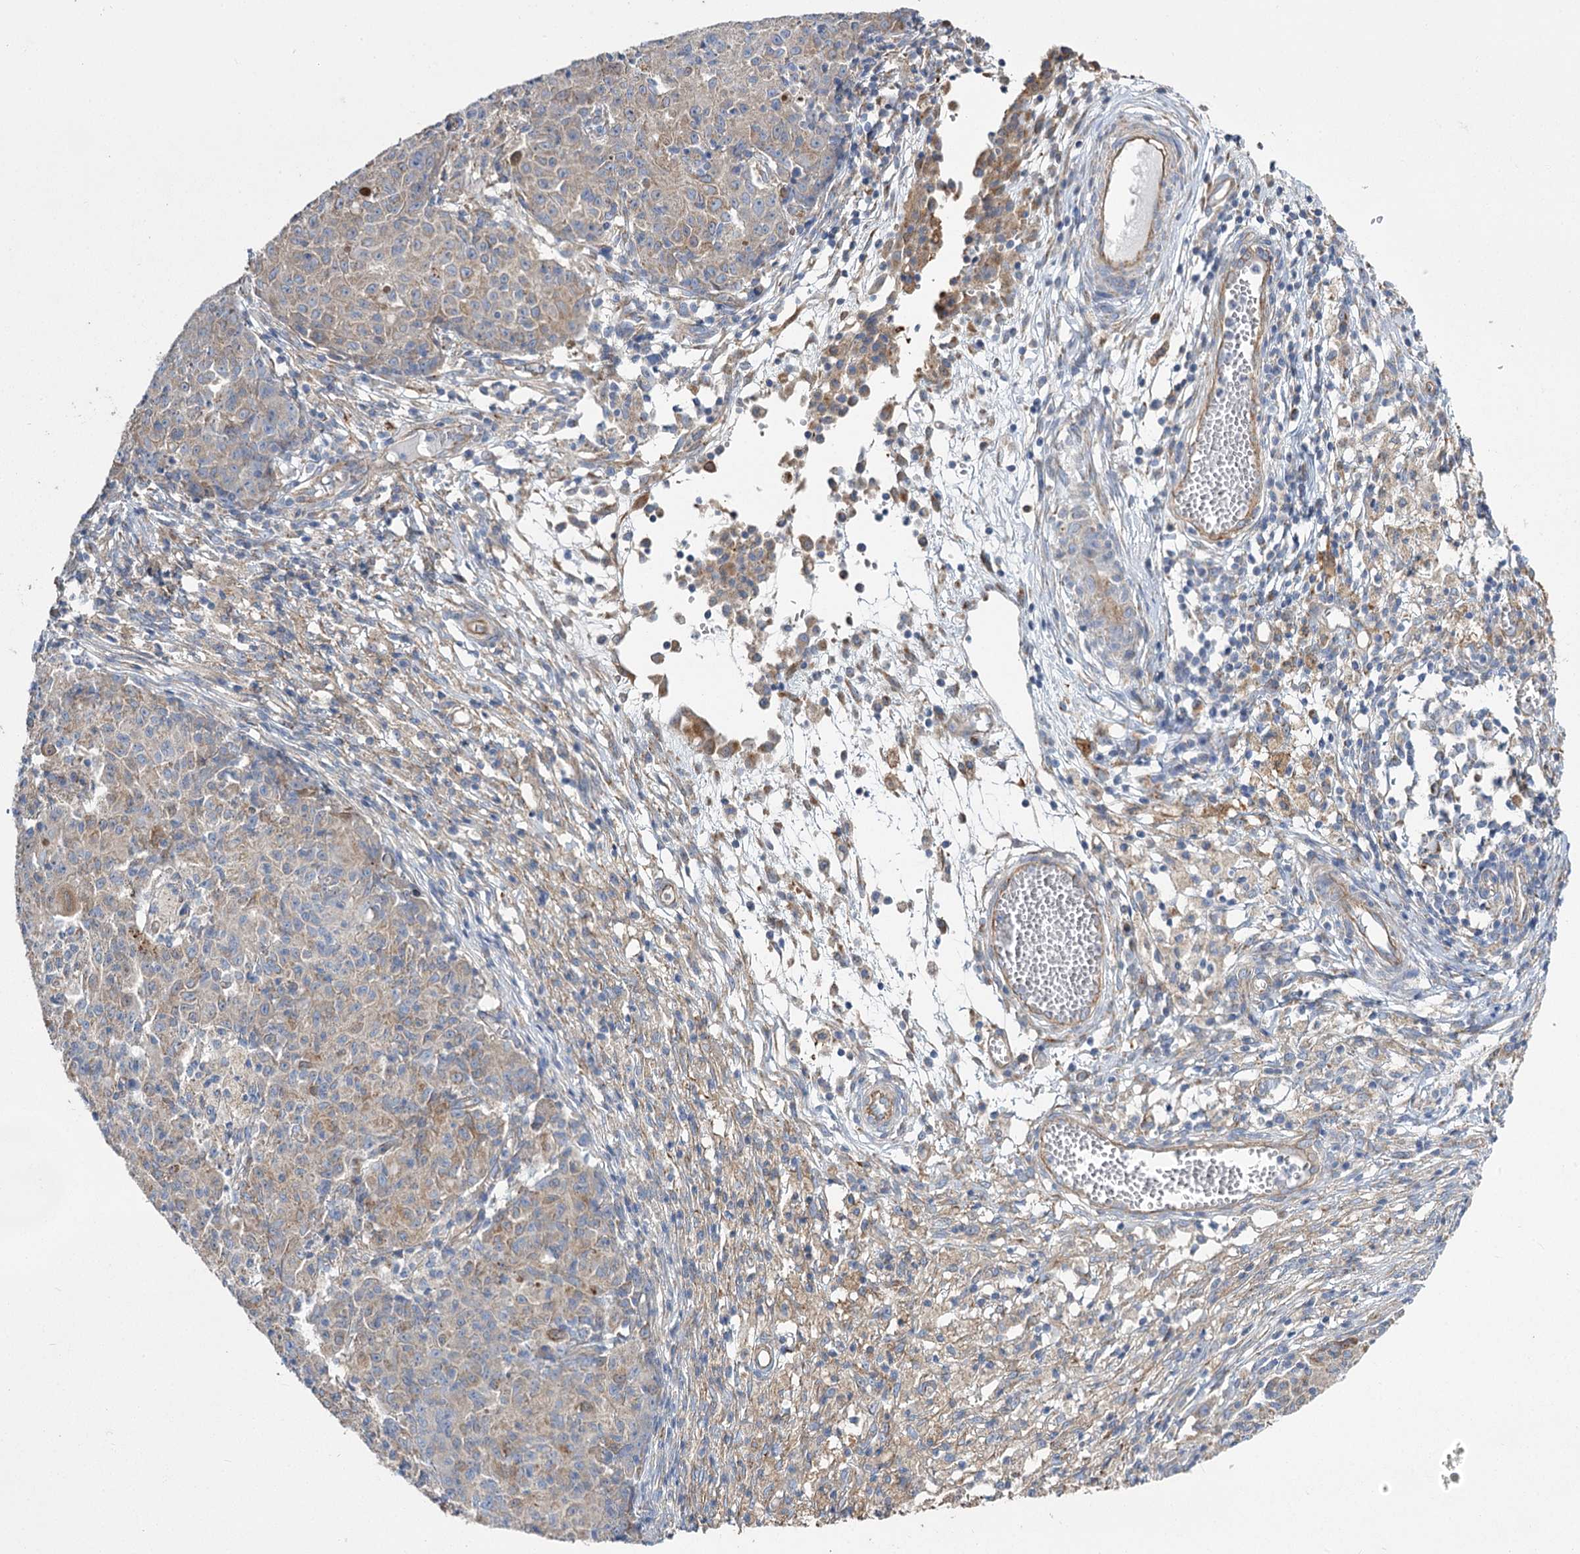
{"staining": {"intensity": "weak", "quantity": "<25%", "location": "cytoplasmic/membranous"}, "tissue": "ovarian cancer", "cell_type": "Tumor cells", "image_type": "cancer", "snomed": [{"axis": "morphology", "description": "Carcinoma, endometroid"}, {"axis": "topography", "description": "Ovary"}], "caption": "The histopathology image shows no staining of tumor cells in ovarian cancer (endometroid carcinoma). (DAB IHC with hematoxylin counter stain).", "gene": "RMDN2", "patient": {"sex": "female", "age": 42}}